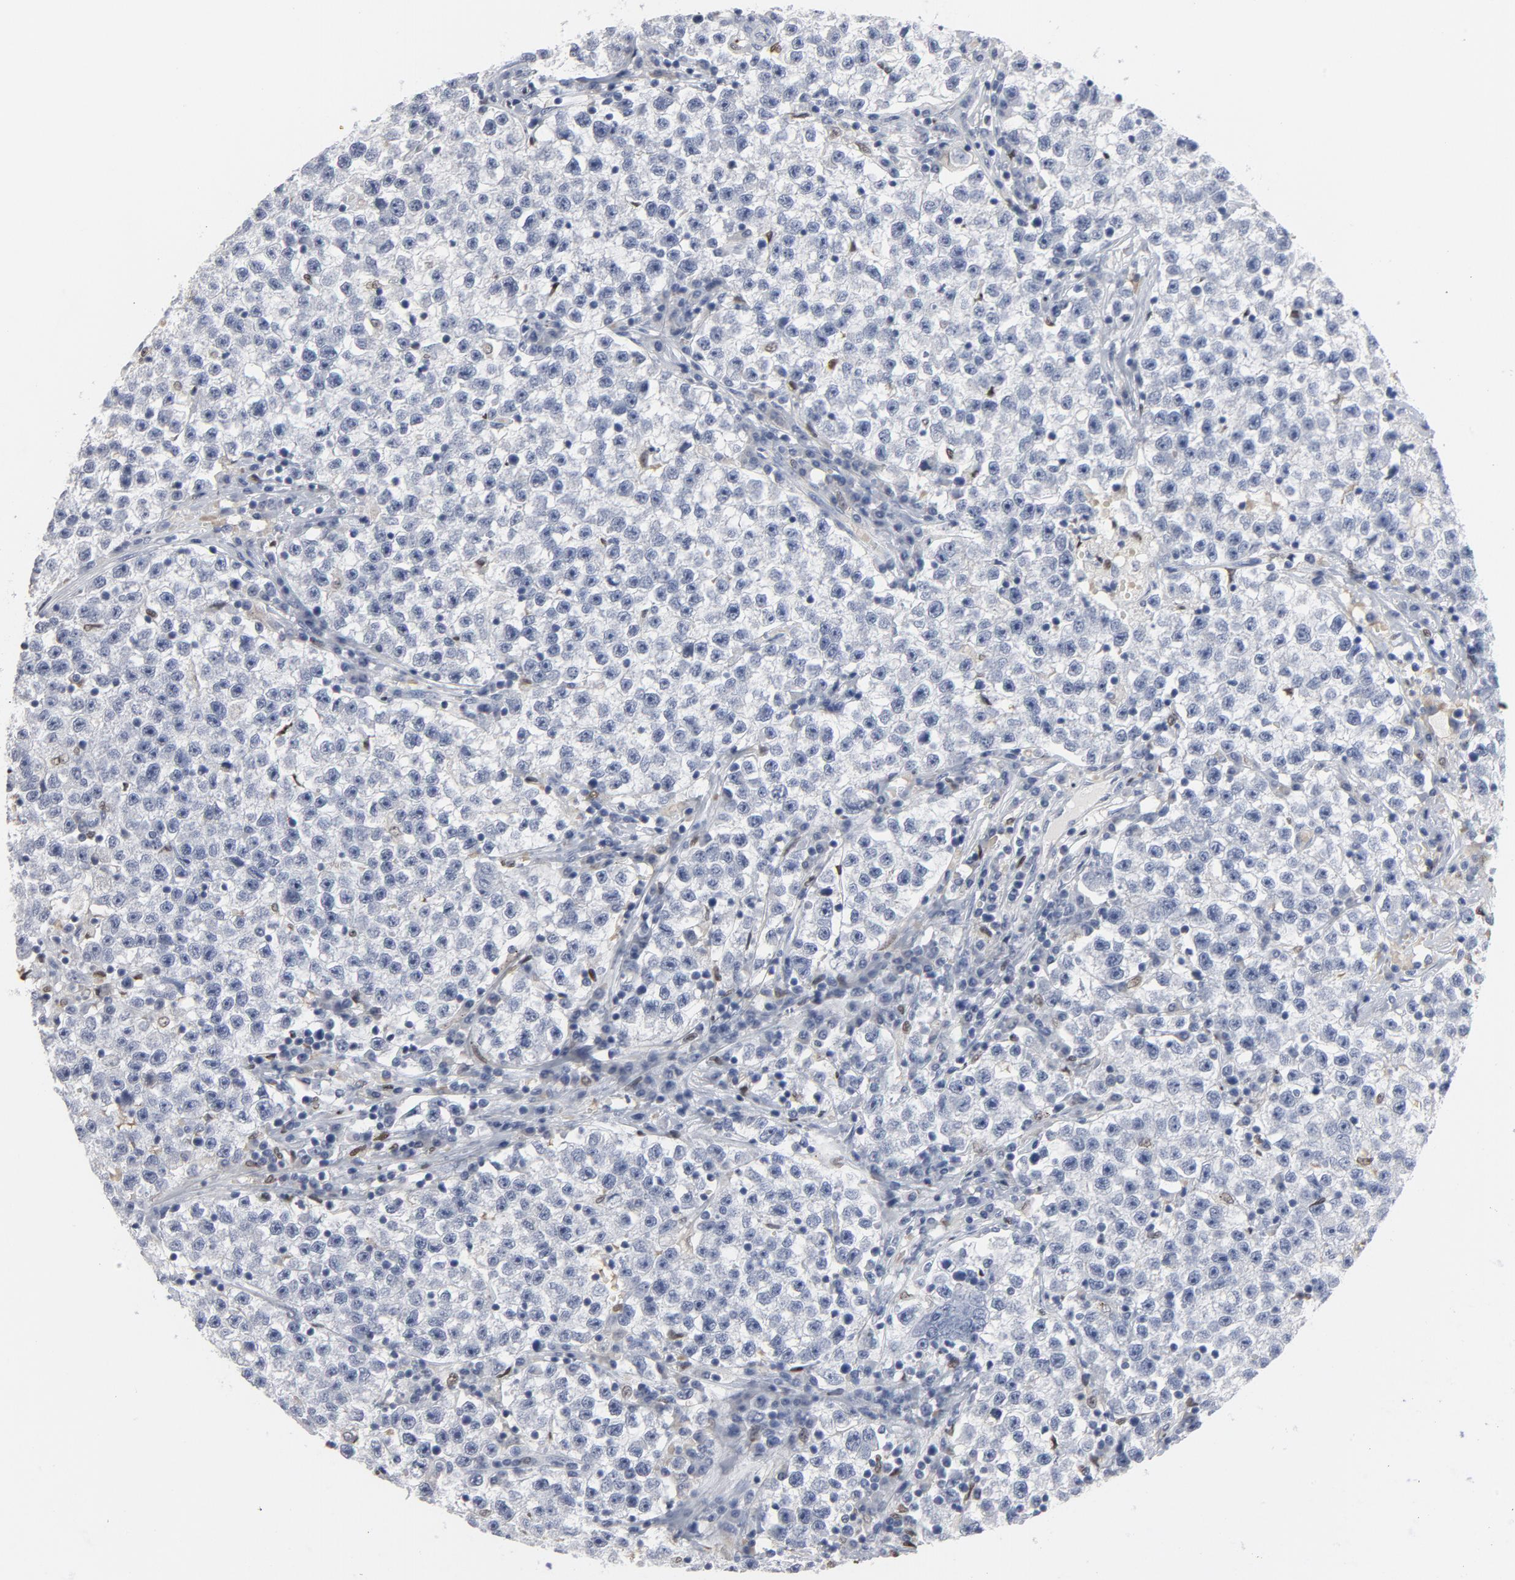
{"staining": {"intensity": "negative", "quantity": "none", "location": "none"}, "tissue": "testis cancer", "cell_type": "Tumor cells", "image_type": "cancer", "snomed": [{"axis": "morphology", "description": "Seminoma, NOS"}, {"axis": "topography", "description": "Testis"}], "caption": "An IHC image of testis seminoma is shown. There is no staining in tumor cells of testis seminoma.", "gene": "SPI1", "patient": {"sex": "male", "age": 22}}